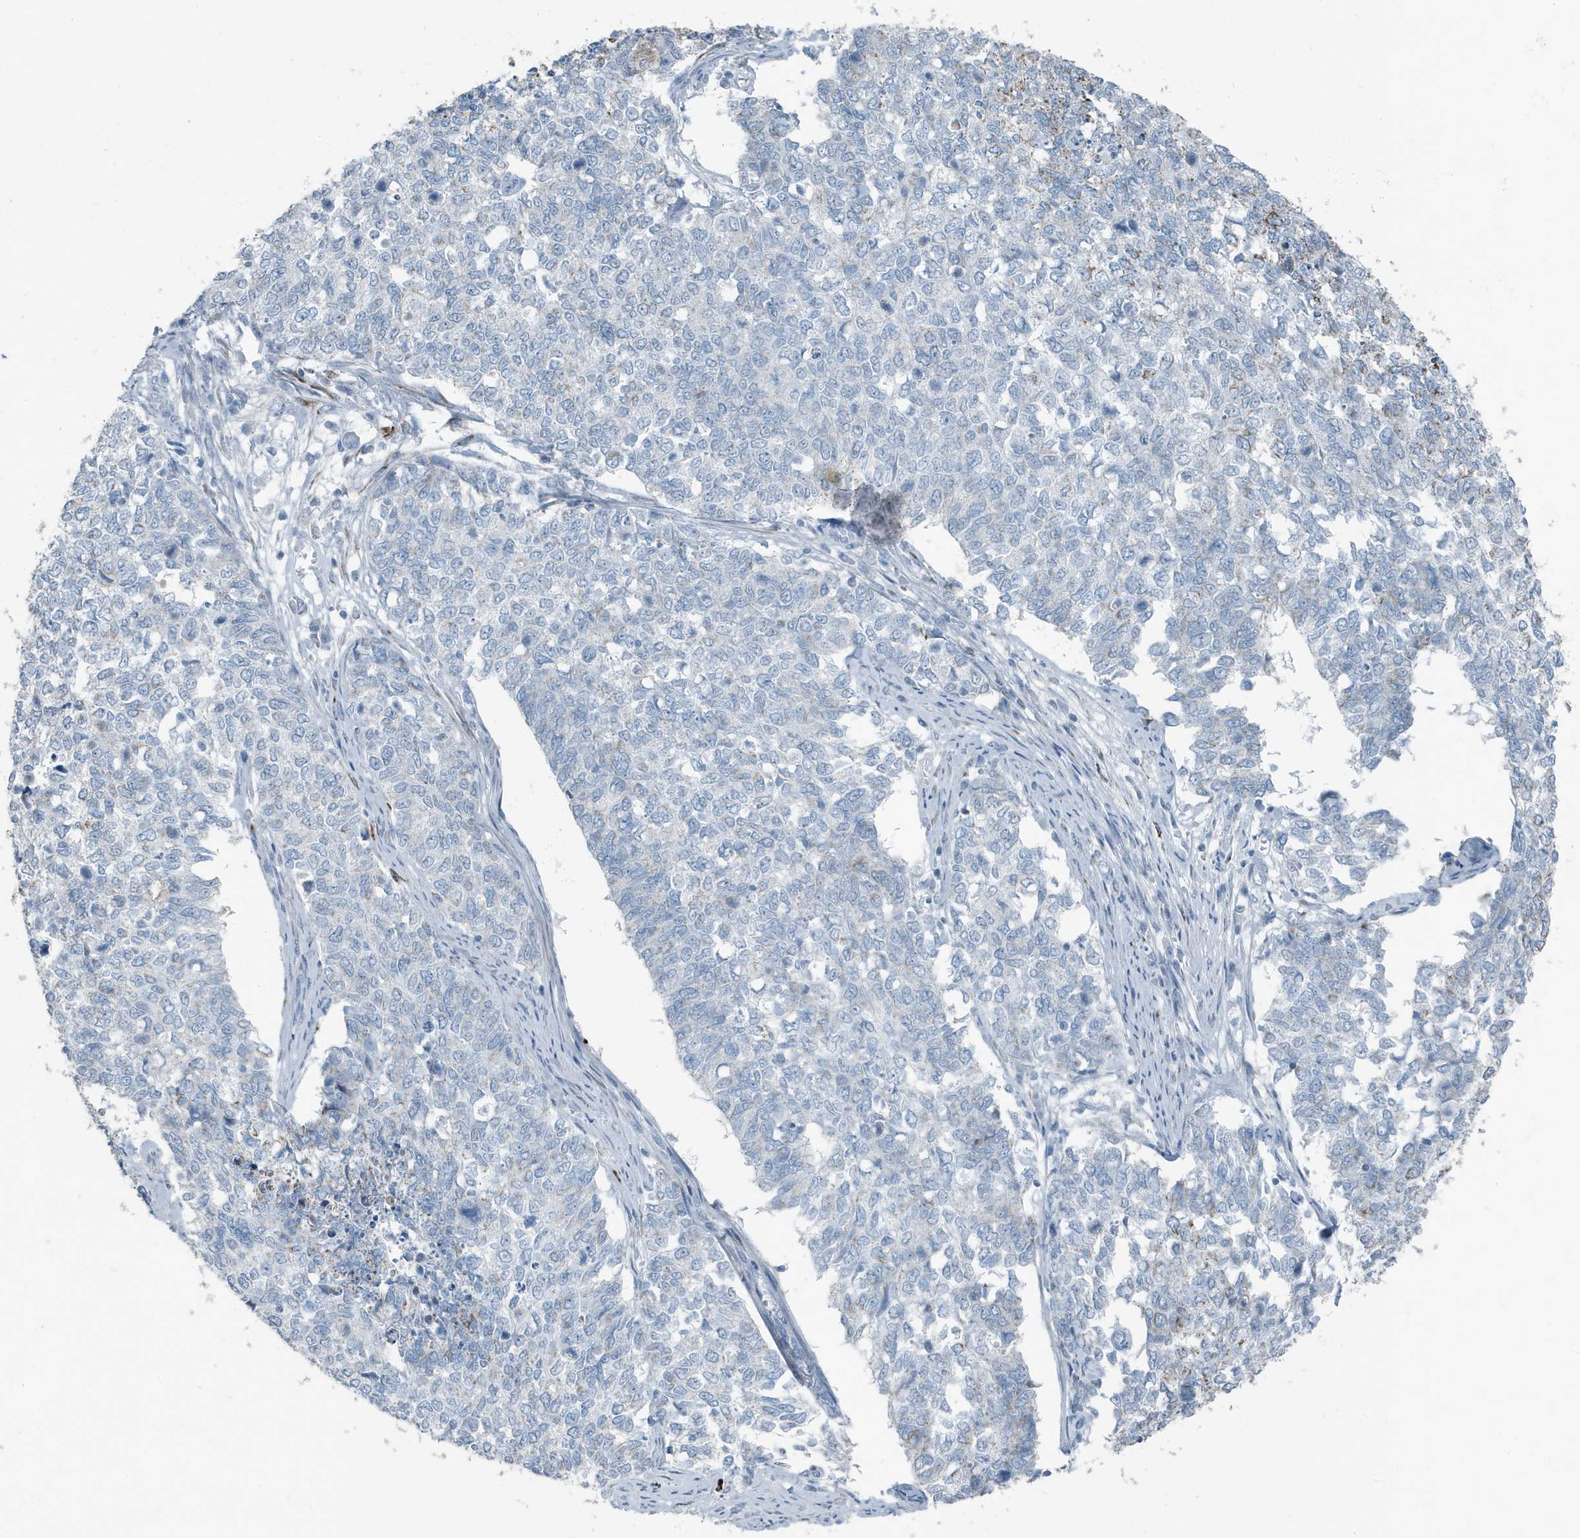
{"staining": {"intensity": "negative", "quantity": "none", "location": "none"}, "tissue": "cervical cancer", "cell_type": "Tumor cells", "image_type": "cancer", "snomed": [{"axis": "morphology", "description": "Squamous cell carcinoma, NOS"}, {"axis": "topography", "description": "Cervix"}], "caption": "Immunohistochemistry image of neoplastic tissue: human cervical squamous cell carcinoma stained with DAB (3,3'-diaminobenzidine) shows no significant protein expression in tumor cells.", "gene": "FAM162A", "patient": {"sex": "female", "age": 63}}